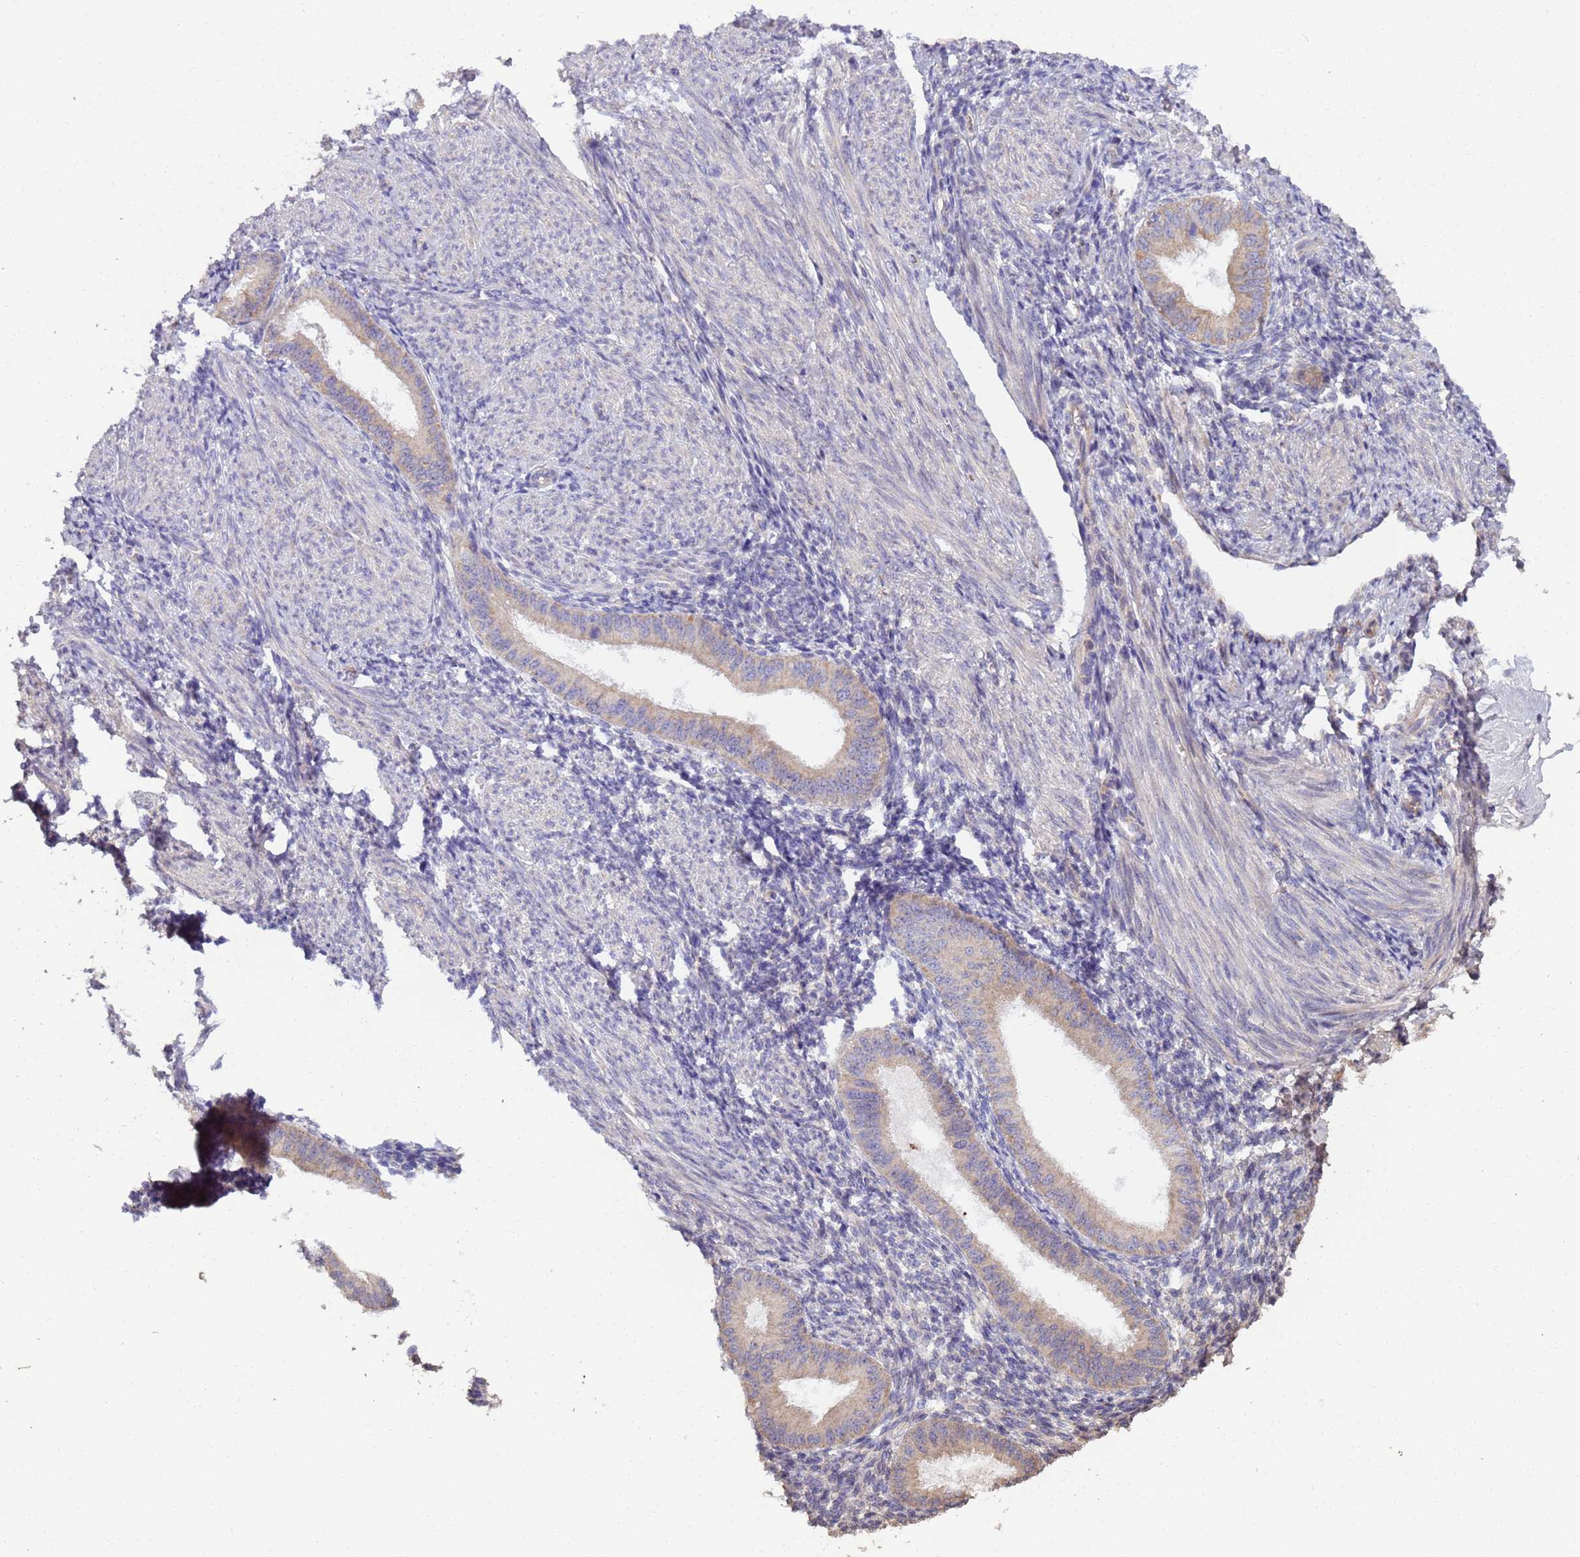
{"staining": {"intensity": "negative", "quantity": "none", "location": "none"}, "tissue": "endometrium", "cell_type": "Cells in endometrial stroma", "image_type": "normal", "snomed": [{"axis": "morphology", "description": "Normal tissue, NOS"}, {"axis": "topography", "description": "Uterus"}, {"axis": "topography", "description": "Endometrium"}], "caption": "This is an IHC micrograph of normal endometrium. There is no expression in cells in endometrial stroma.", "gene": "RAPGEF3", "patient": {"sex": "female", "age": 48}}